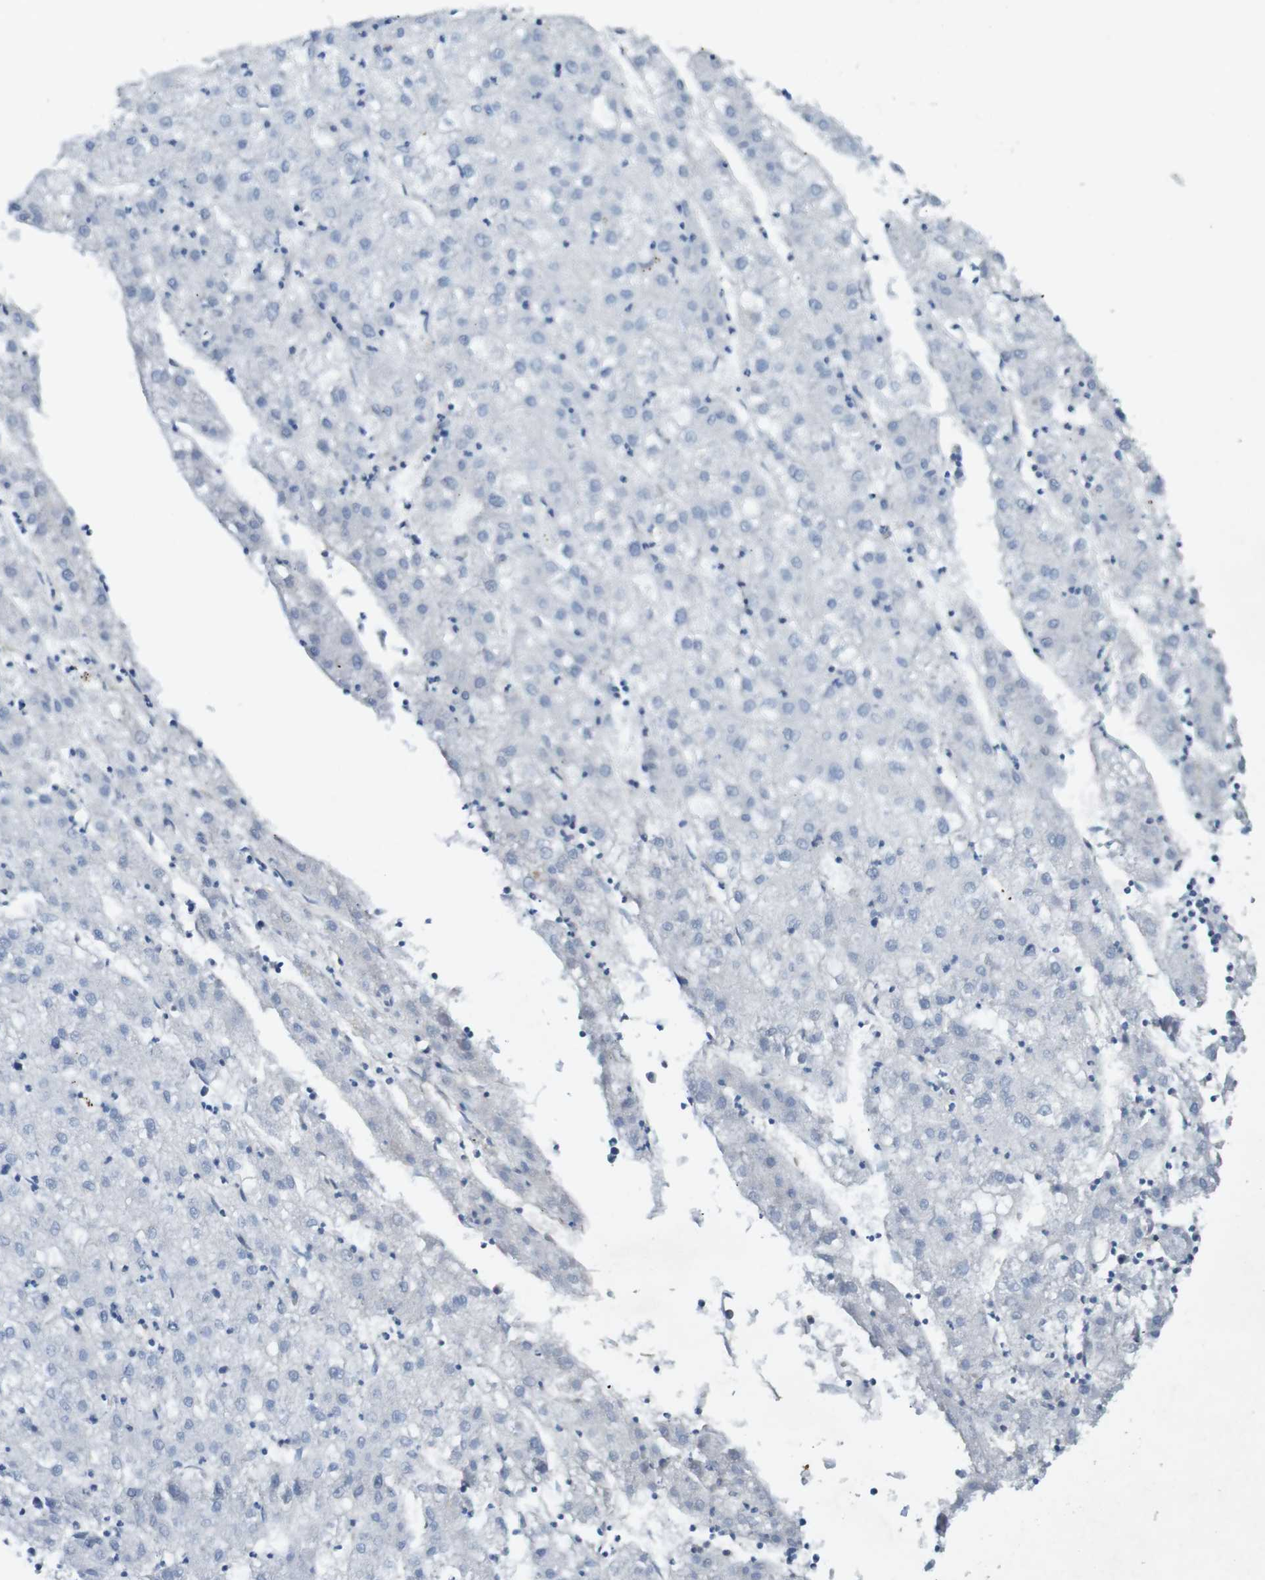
{"staining": {"intensity": "negative", "quantity": "none", "location": "none"}, "tissue": "liver cancer", "cell_type": "Tumor cells", "image_type": "cancer", "snomed": [{"axis": "morphology", "description": "Carcinoma, Hepatocellular, NOS"}, {"axis": "topography", "description": "Liver"}], "caption": "IHC photomicrograph of liver cancer (hepatocellular carcinoma) stained for a protein (brown), which reveals no expression in tumor cells.", "gene": "CD320", "patient": {"sex": "male", "age": 72}}